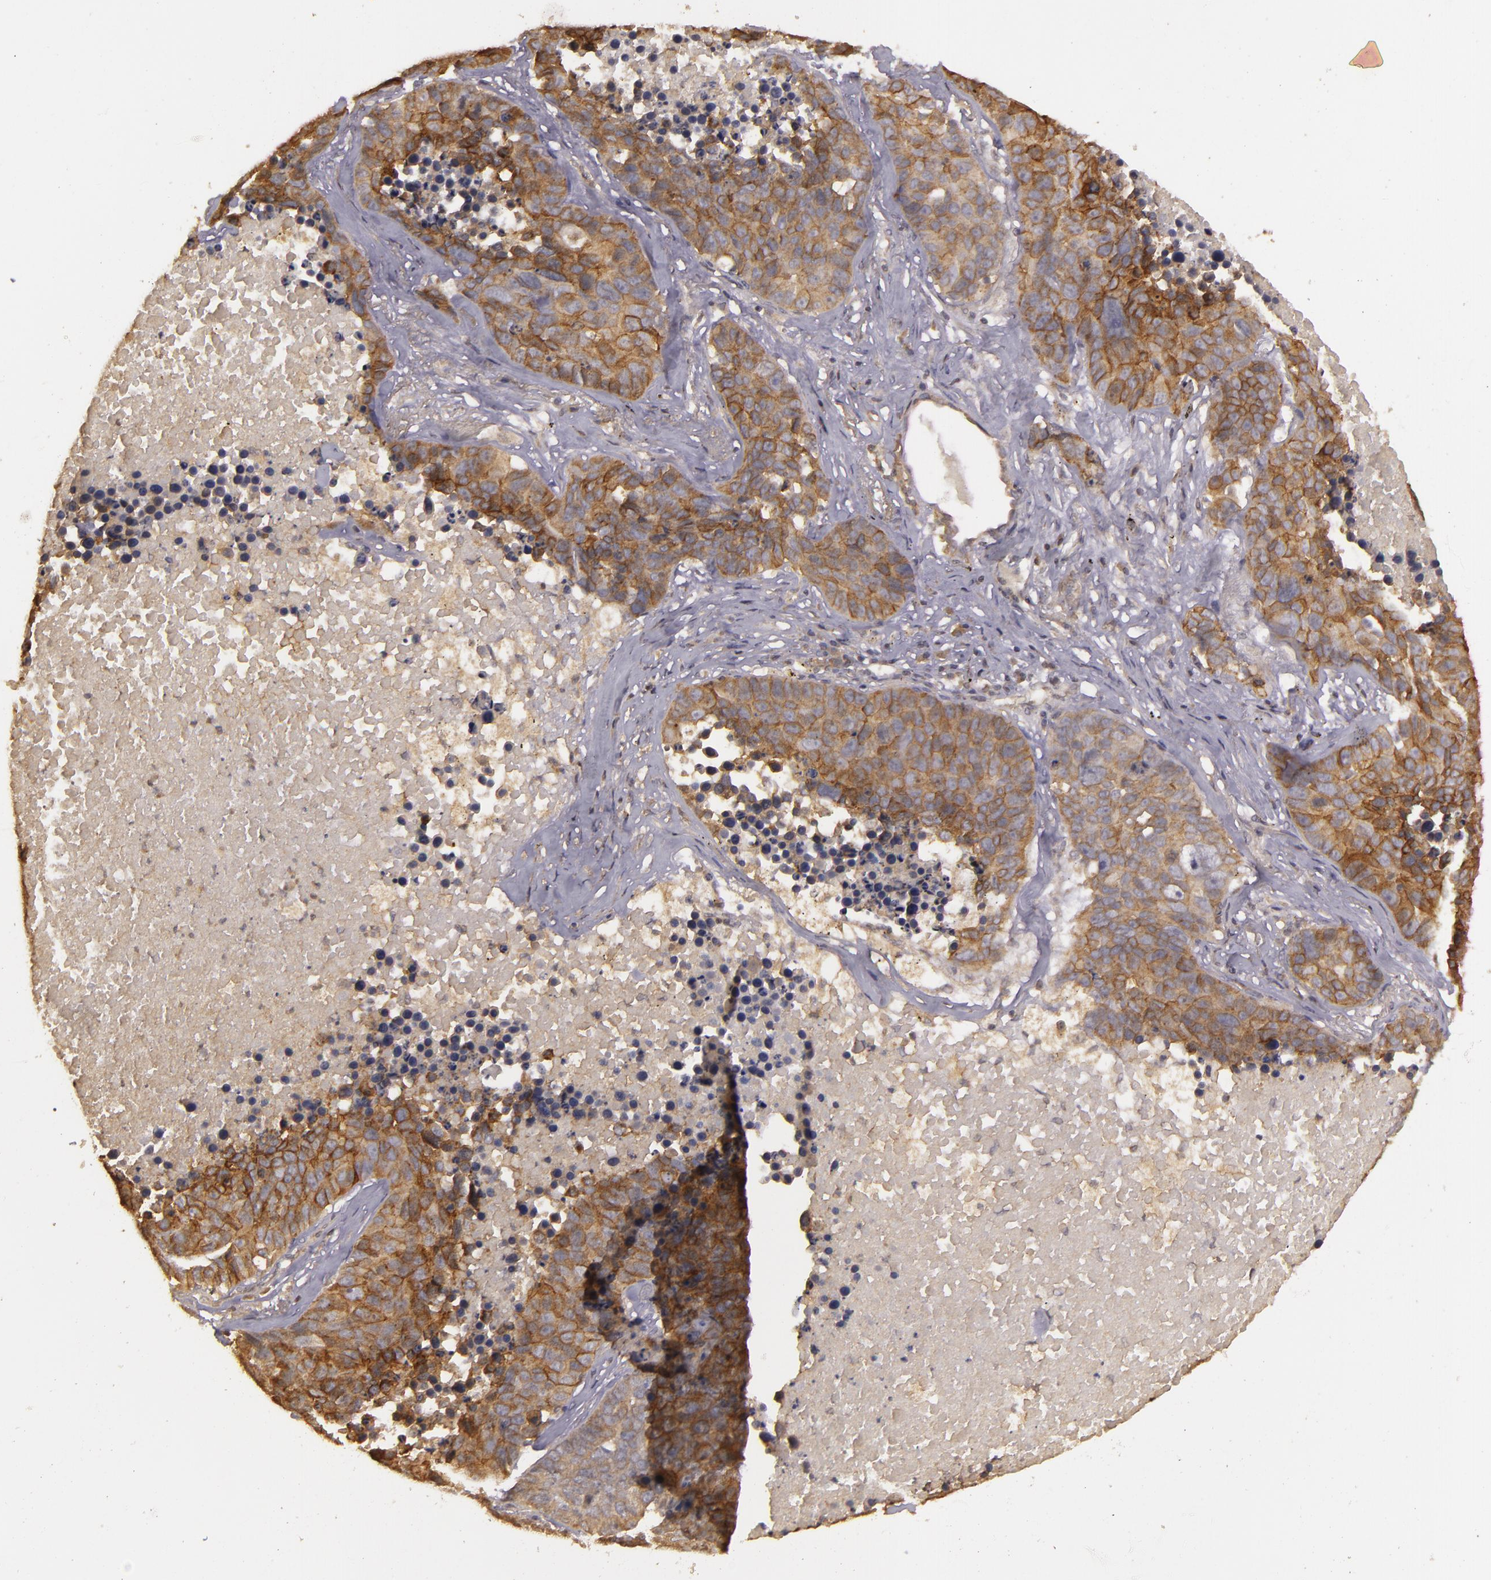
{"staining": {"intensity": "strong", "quantity": ">75%", "location": "cytoplasmic/membranous"}, "tissue": "lung cancer", "cell_type": "Tumor cells", "image_type": "cancer", "snomed": [{"axis": "morphology", "description": "Carcinoid, malignant, NOS"}, {"axis": "topography", "description": "Lung"}], "caption": "Tumor cells show high levels of strong cytoplasmic/membranous expression in approximately >75% of cells in human lung cancer (carcinoid (malignant)).", "gene": "HRAS", "patient": {"sex": "male", "age": 60}}